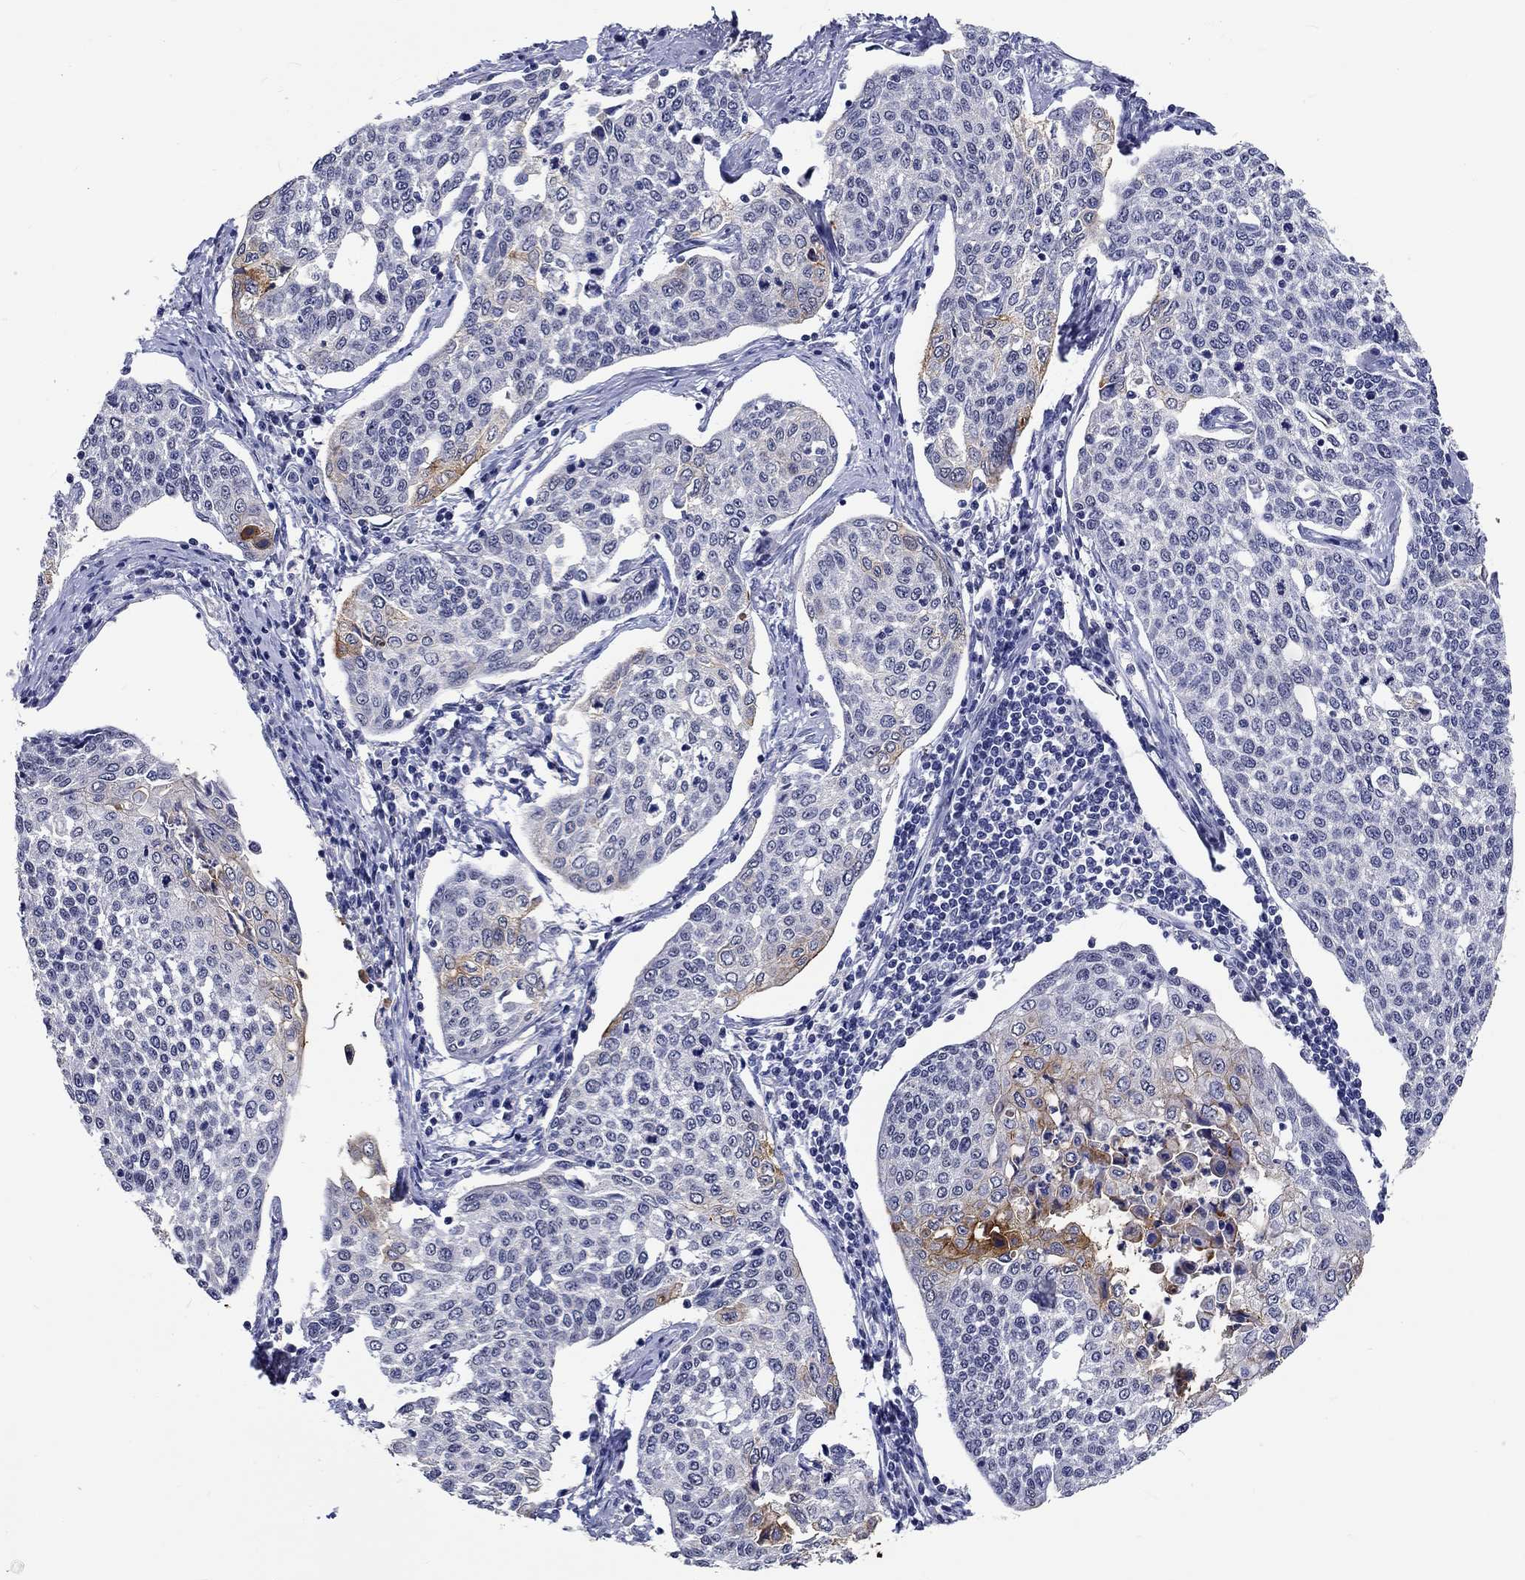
{"staining": {"intensity": "strong", "quantity": "<25%", "location": "cytoplasmic/membranous"}, "tissue": "cervical cancer", "cell_type": "Tumor cells", "image_type": "cancer", "snomed": [{"axis": "morphology", "description": "Squamous cell carcinoma, NOS"}, {"axis": "topography", "description": "Cervix"}], "caption": "Human cervical squamous cell carcinoma stained with a protein marker reveals strong staining in tumor cells.", "gene": "GRIN1", "patient": {"sex": "female", "age": 34}}